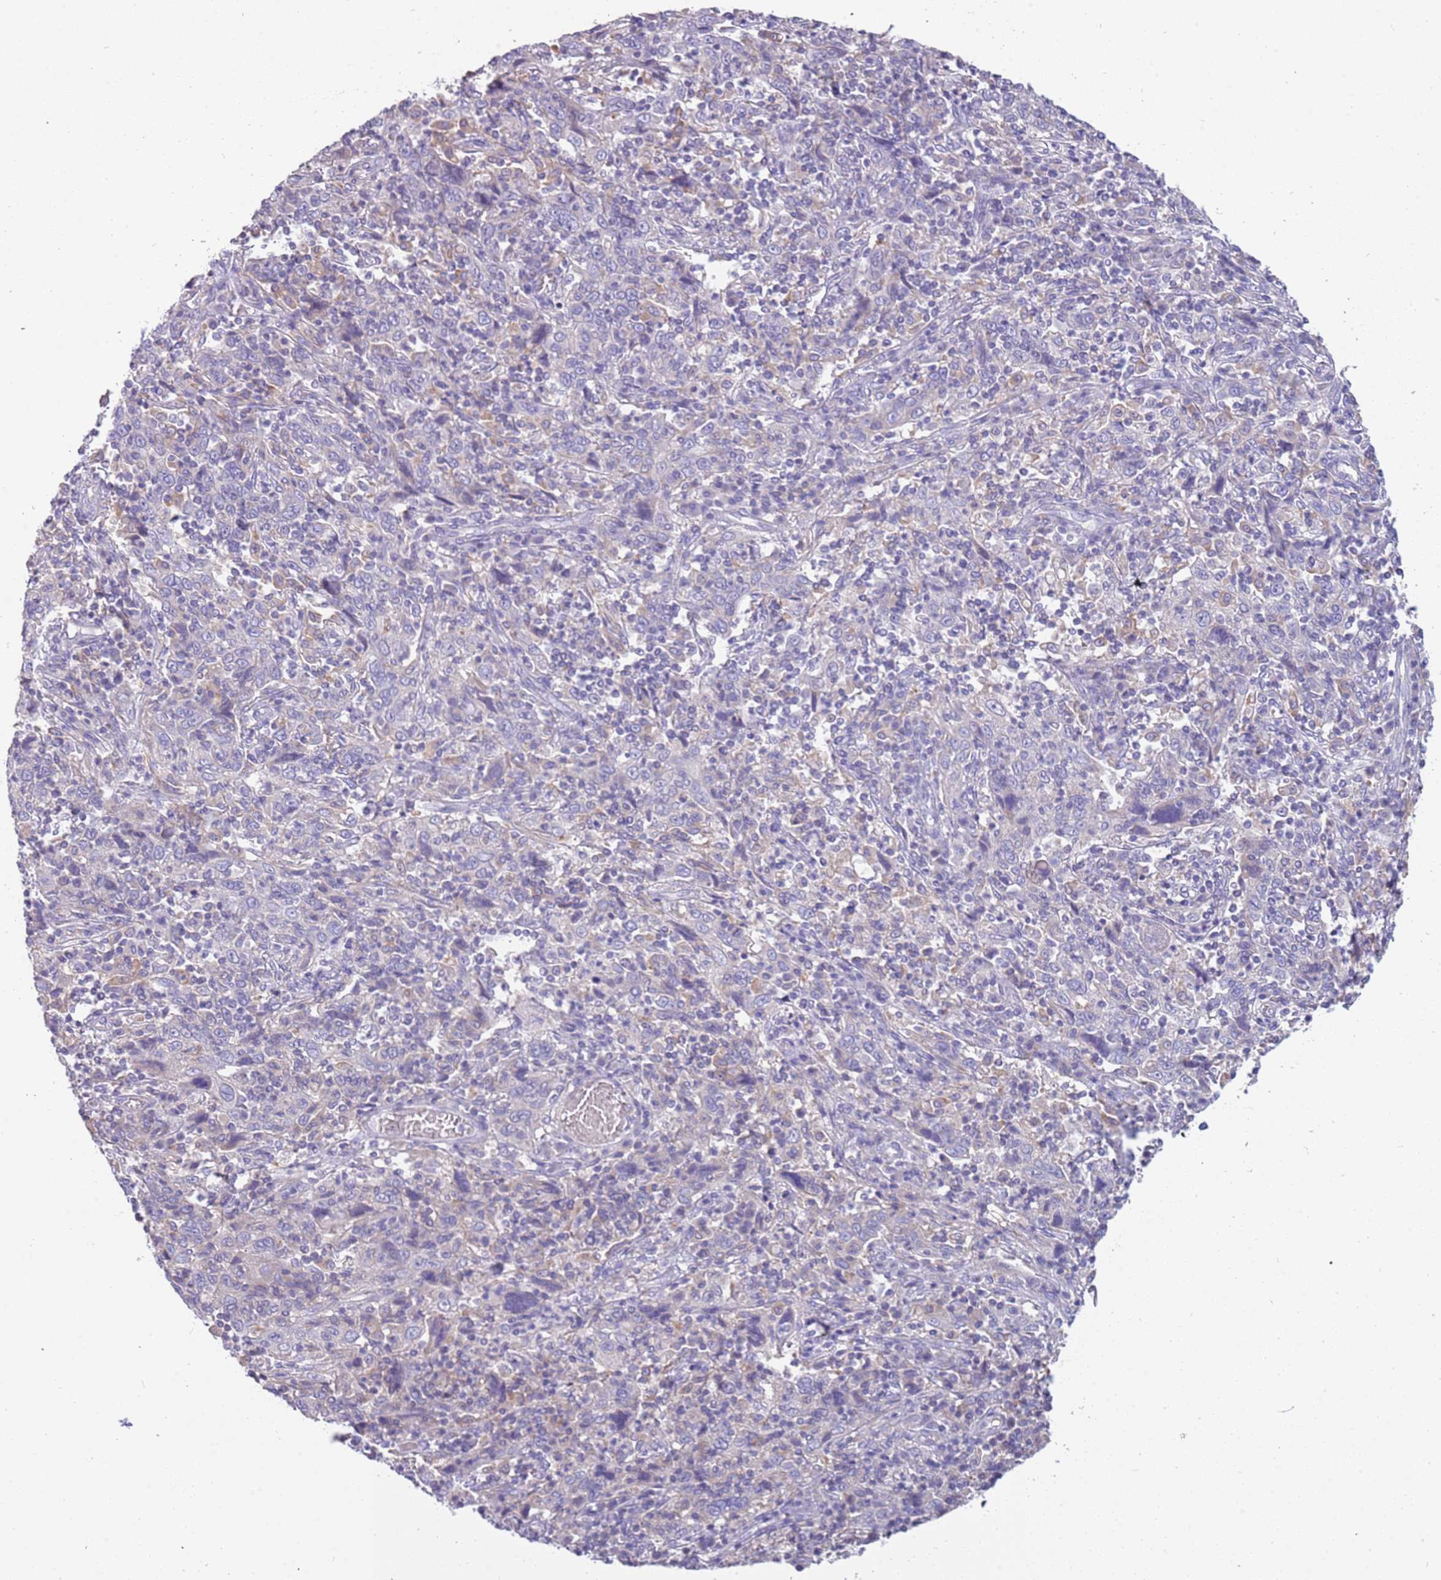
{"staining": {"intensity": "negative", "quantity": "none", "location": "none"}, "tissue": "cervical cancer", "cell_type": "Tumor cells", "image_type": "cancer", "snomed": [{"axis": "morphology", "description": "Squamous cell carcinoma, NOS"}, {"axis": "topography", "description": "Cervix"}], "caption": "Immunohistochemical staining of squamous cell carcinoma (cervical) demonstrates no significant staining in tumor cells.", "gene": "RHCG", "patient": {"sex": "female", "age": 46}}